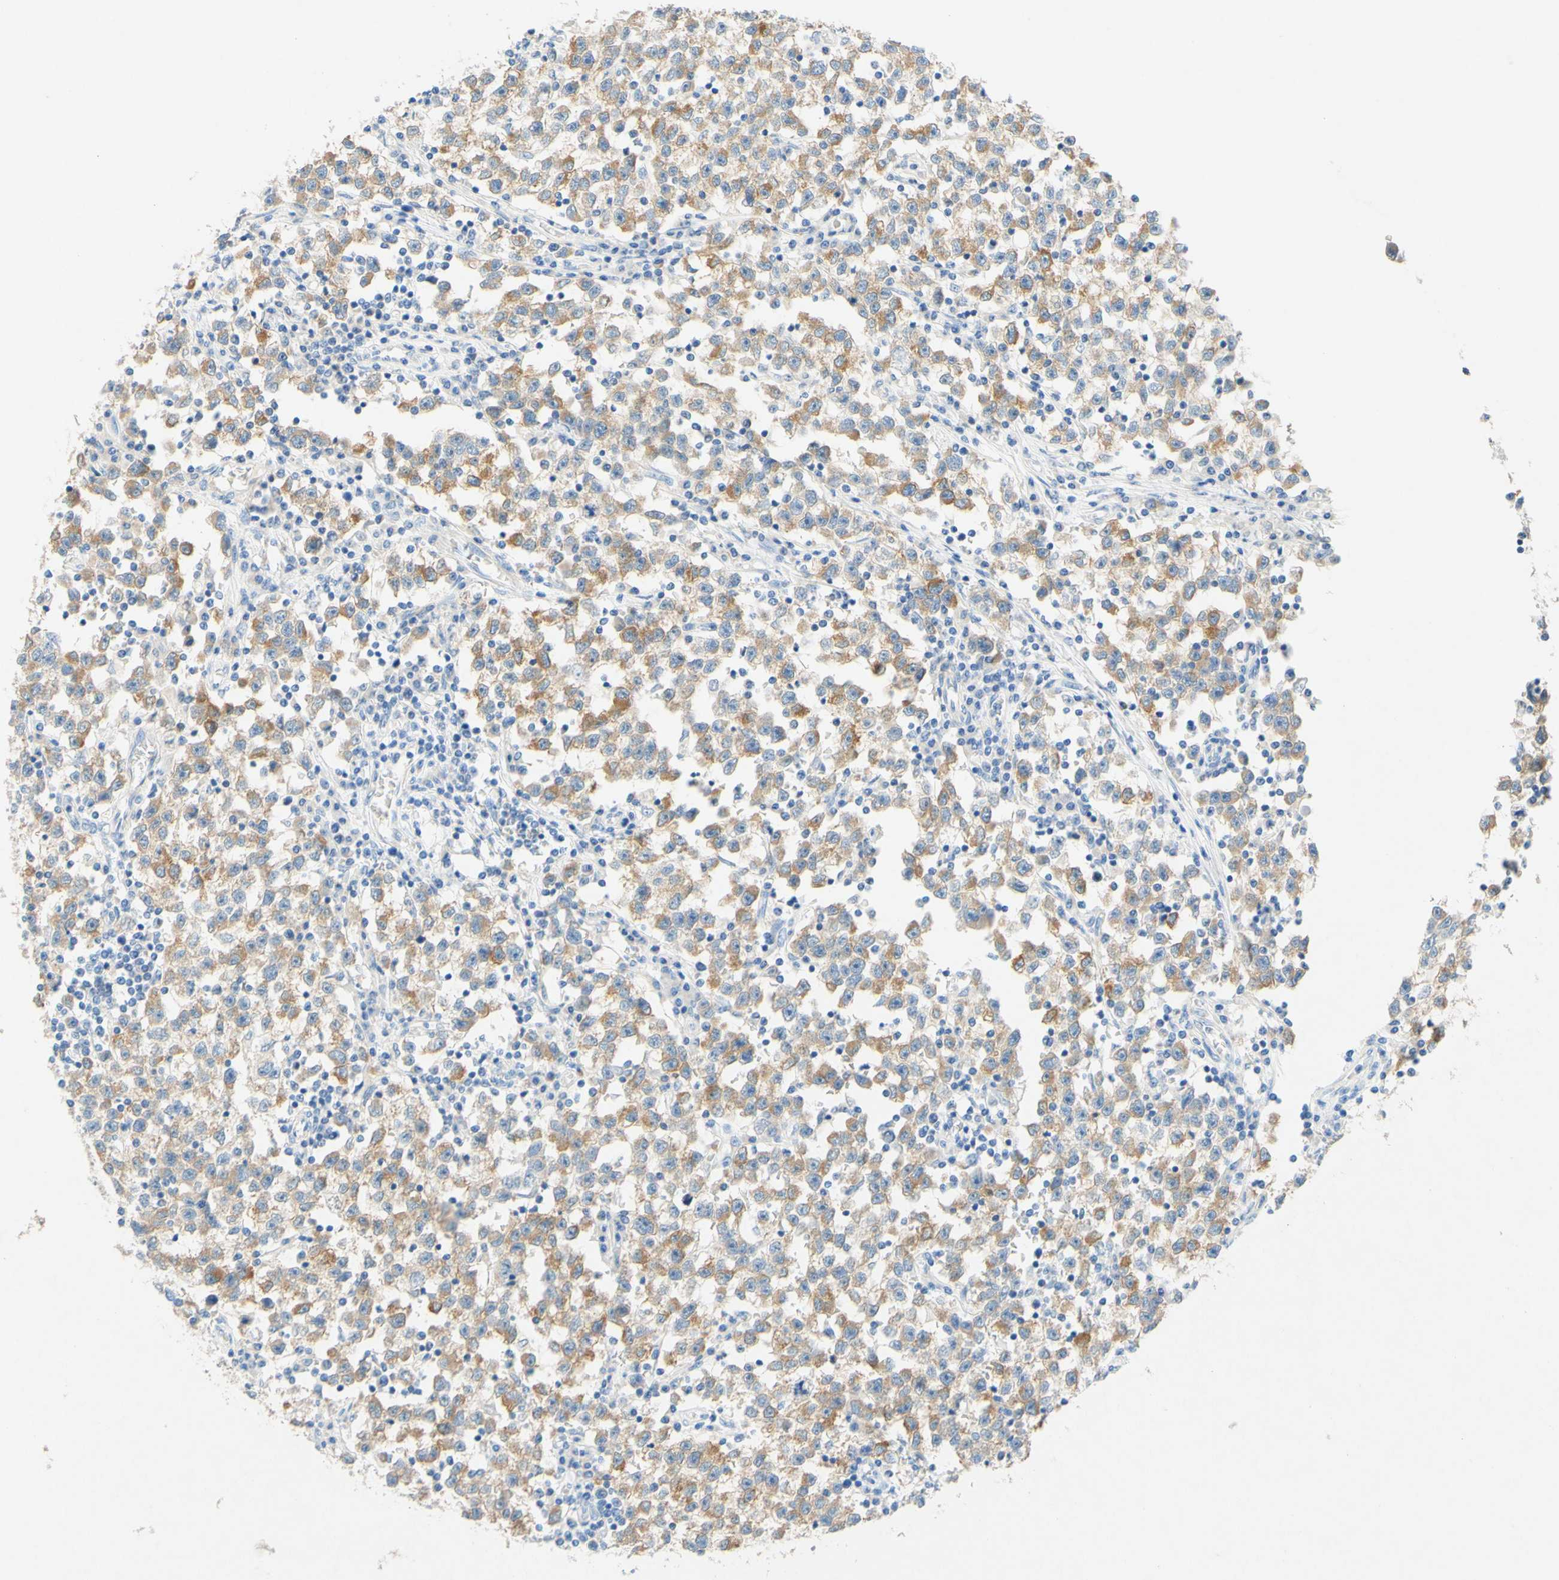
{"staining": {"intensity": "weak", "quantity": ">75%", "location": "cytoplasmic/membranous"}, "tissue": "testis cancer", "cell_type": "Tumor cells", "image_type": "cancer", "snomed": [{"axis": "morphology", "description": "Seminoma, NOS"}, {"axis": "topography", "description": "Testis"}], "caption": "Protein staining of testis cancer (seminoma) tissue shows weak cytoplasmic/membranous expression in approximately >75% of tumor cells.", "gene": "SLC46A1", "patient": {"sex": "male", "age": 22}}